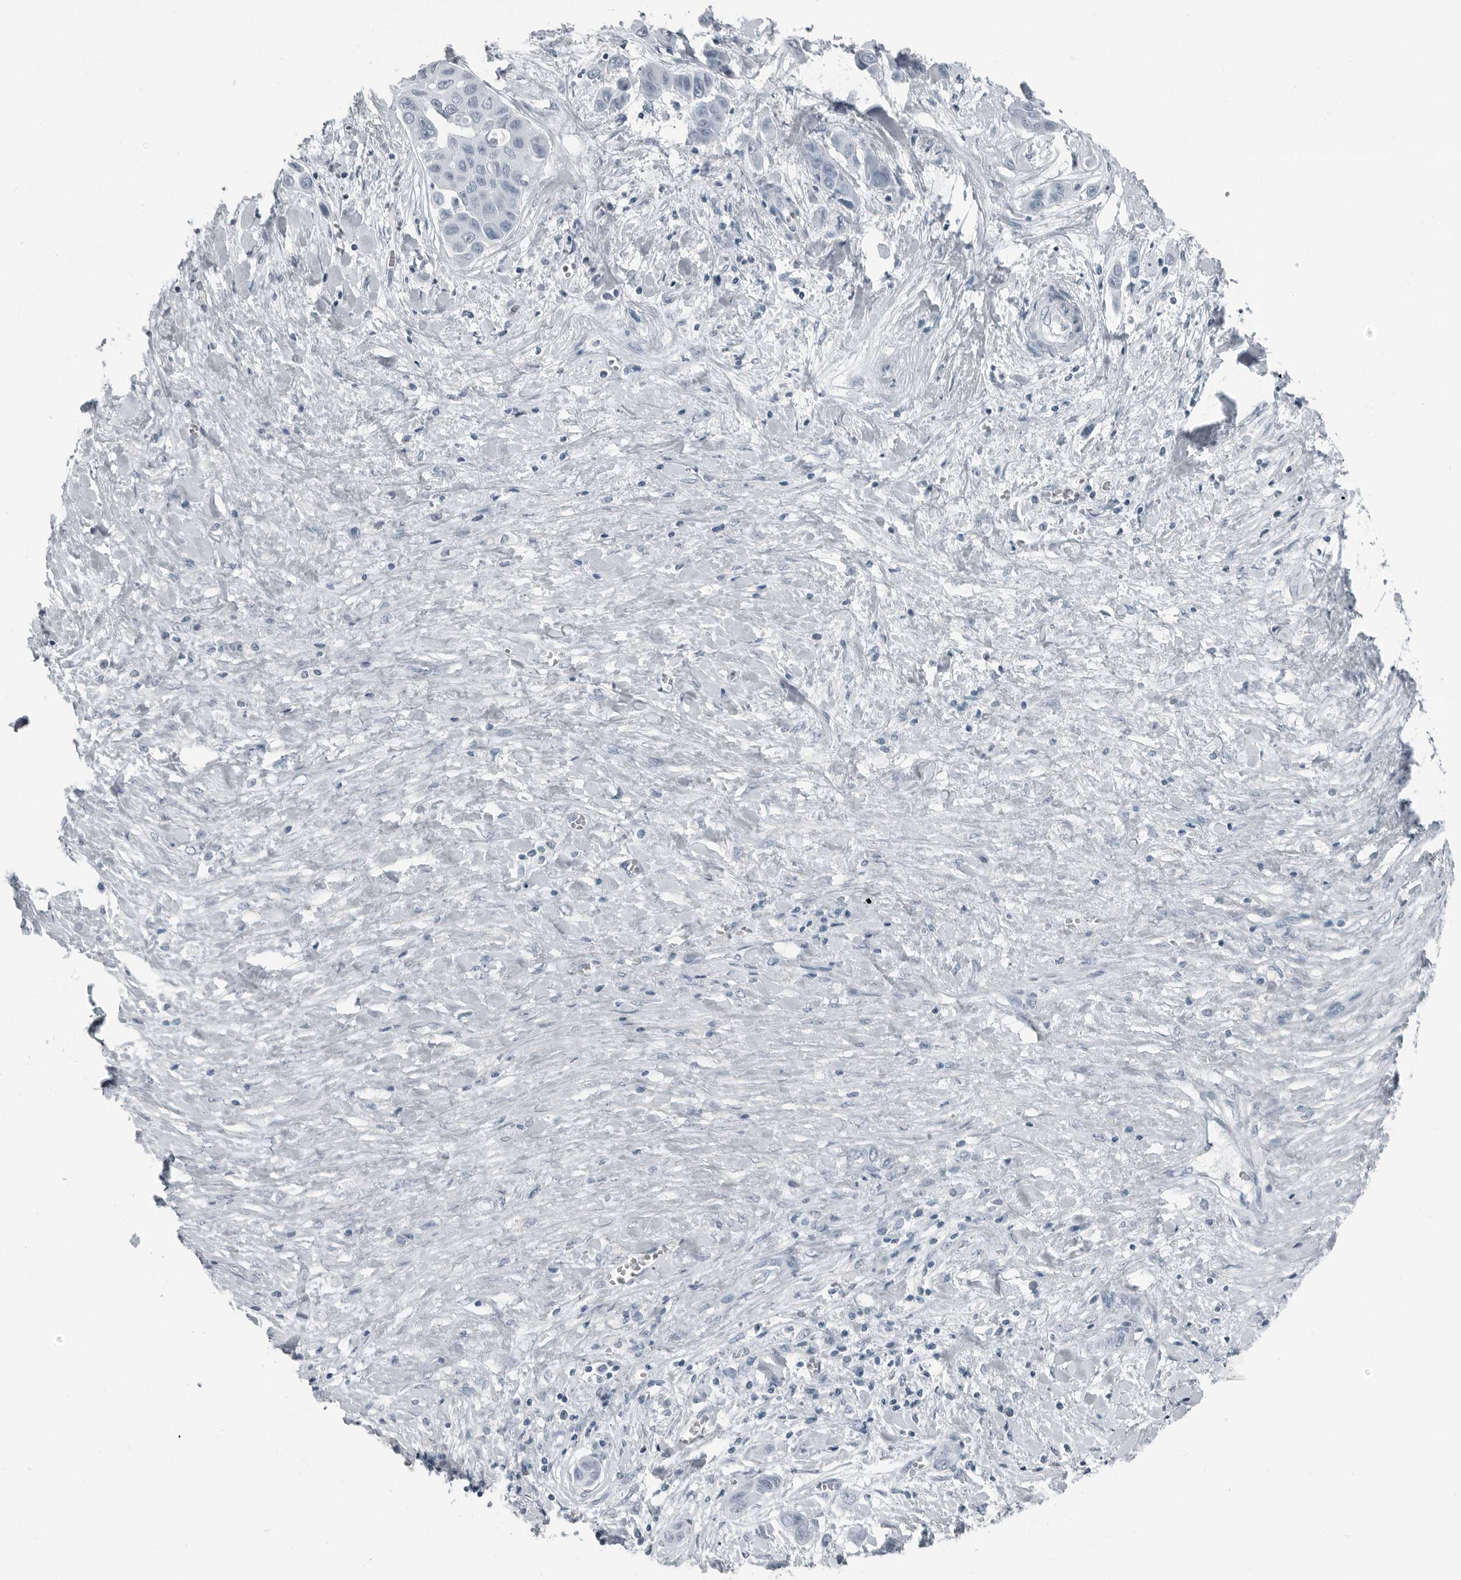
{"staining": {"intensity": "negative", "quantity": "none", "location": "none"}, "tissue": "liver cancer", "cell_type": "Tumor cells", "image_type": "cancer", "snomed": [{"axis": "morphology", "description": "Cholangiocarcinoma"}, {"axis": "topography", "description": "Liver"}], "caption": "A high-resolution photomicrograph shows IHC staining of cholangiocarcinoma (liver), which exhibits no significant staining in tumor cells.", "gene": "FABP6", "patient": {"sex": "female", "age": 52}}